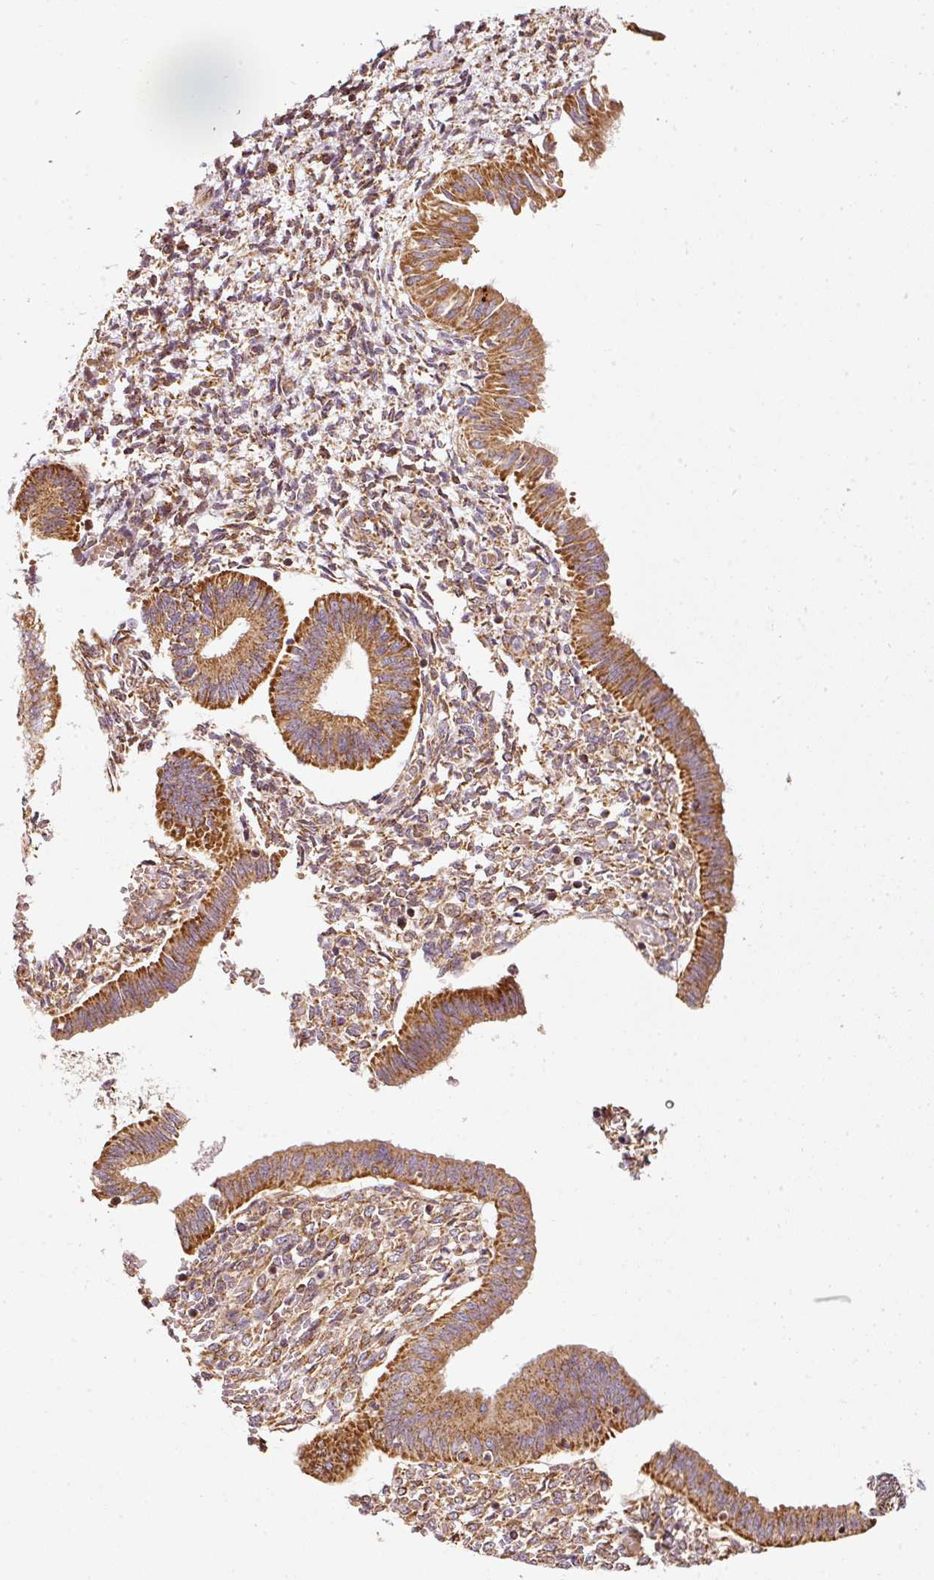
{"staining": {"intensity": "moderate", "quantity": ">75%", "location": "cytoplasmic/membranous"}, "tissue": "endometrium", "cell_type": "Cells in endometrial stroma", "image_type": "normal", "snomed": [{"axis": "morphology", "description": "Normal tissue, NOS"}, {"axis": "topography", "description": "Endometrium"}], "caption": "Protein expression by immunohistochemistry displays moderate cytoplasmic/membranous expression in about >75% of cells in endometrial stroma in benign endometrium.", "gene": "ISCU", "patient": {"sex": "female", "age": 25}}